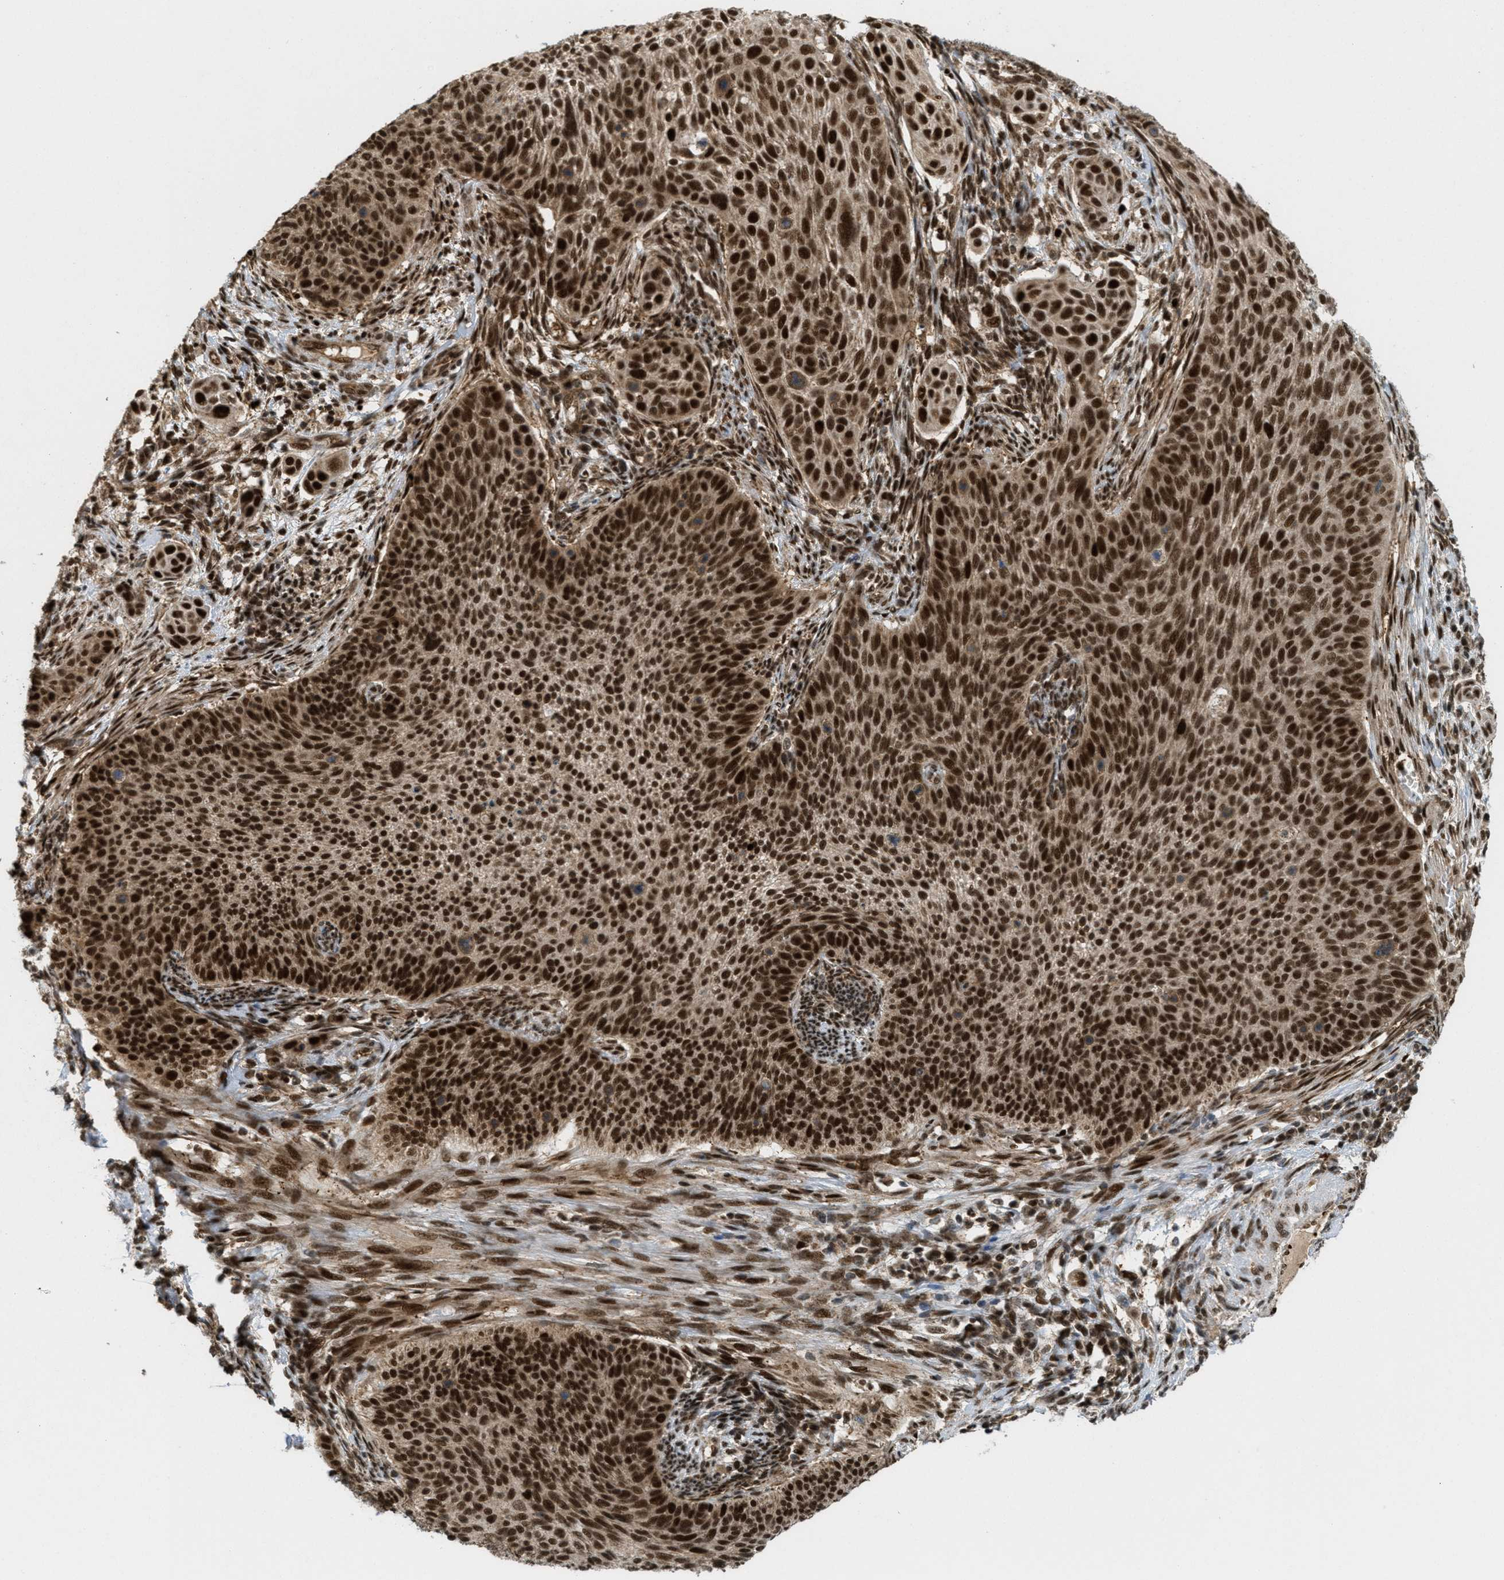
{"staining": {"intensity": "strong", "quantity": ">75%", "location": "cytoplasmic/membranous,nuclear"}, "tissue": "cervical cancer", "cell_type": "Tumor cells", "image_type": "cancer", "snomed": [{"axis": "morphology", "description": "Squamous cell carcinoma, NOS"}, {"axis": "topography", "description": "Cervix"}], "caption": "A high-resolution micrograph shows immunohistochemistry staining of cervical squamous cell carcinoma, which shows strong cytoplasmic/membranous and nuclear positivity in approximately >75% of tumor cells.", "gene": "TLK1", "patient": {"sex": "female", "age": 70}}